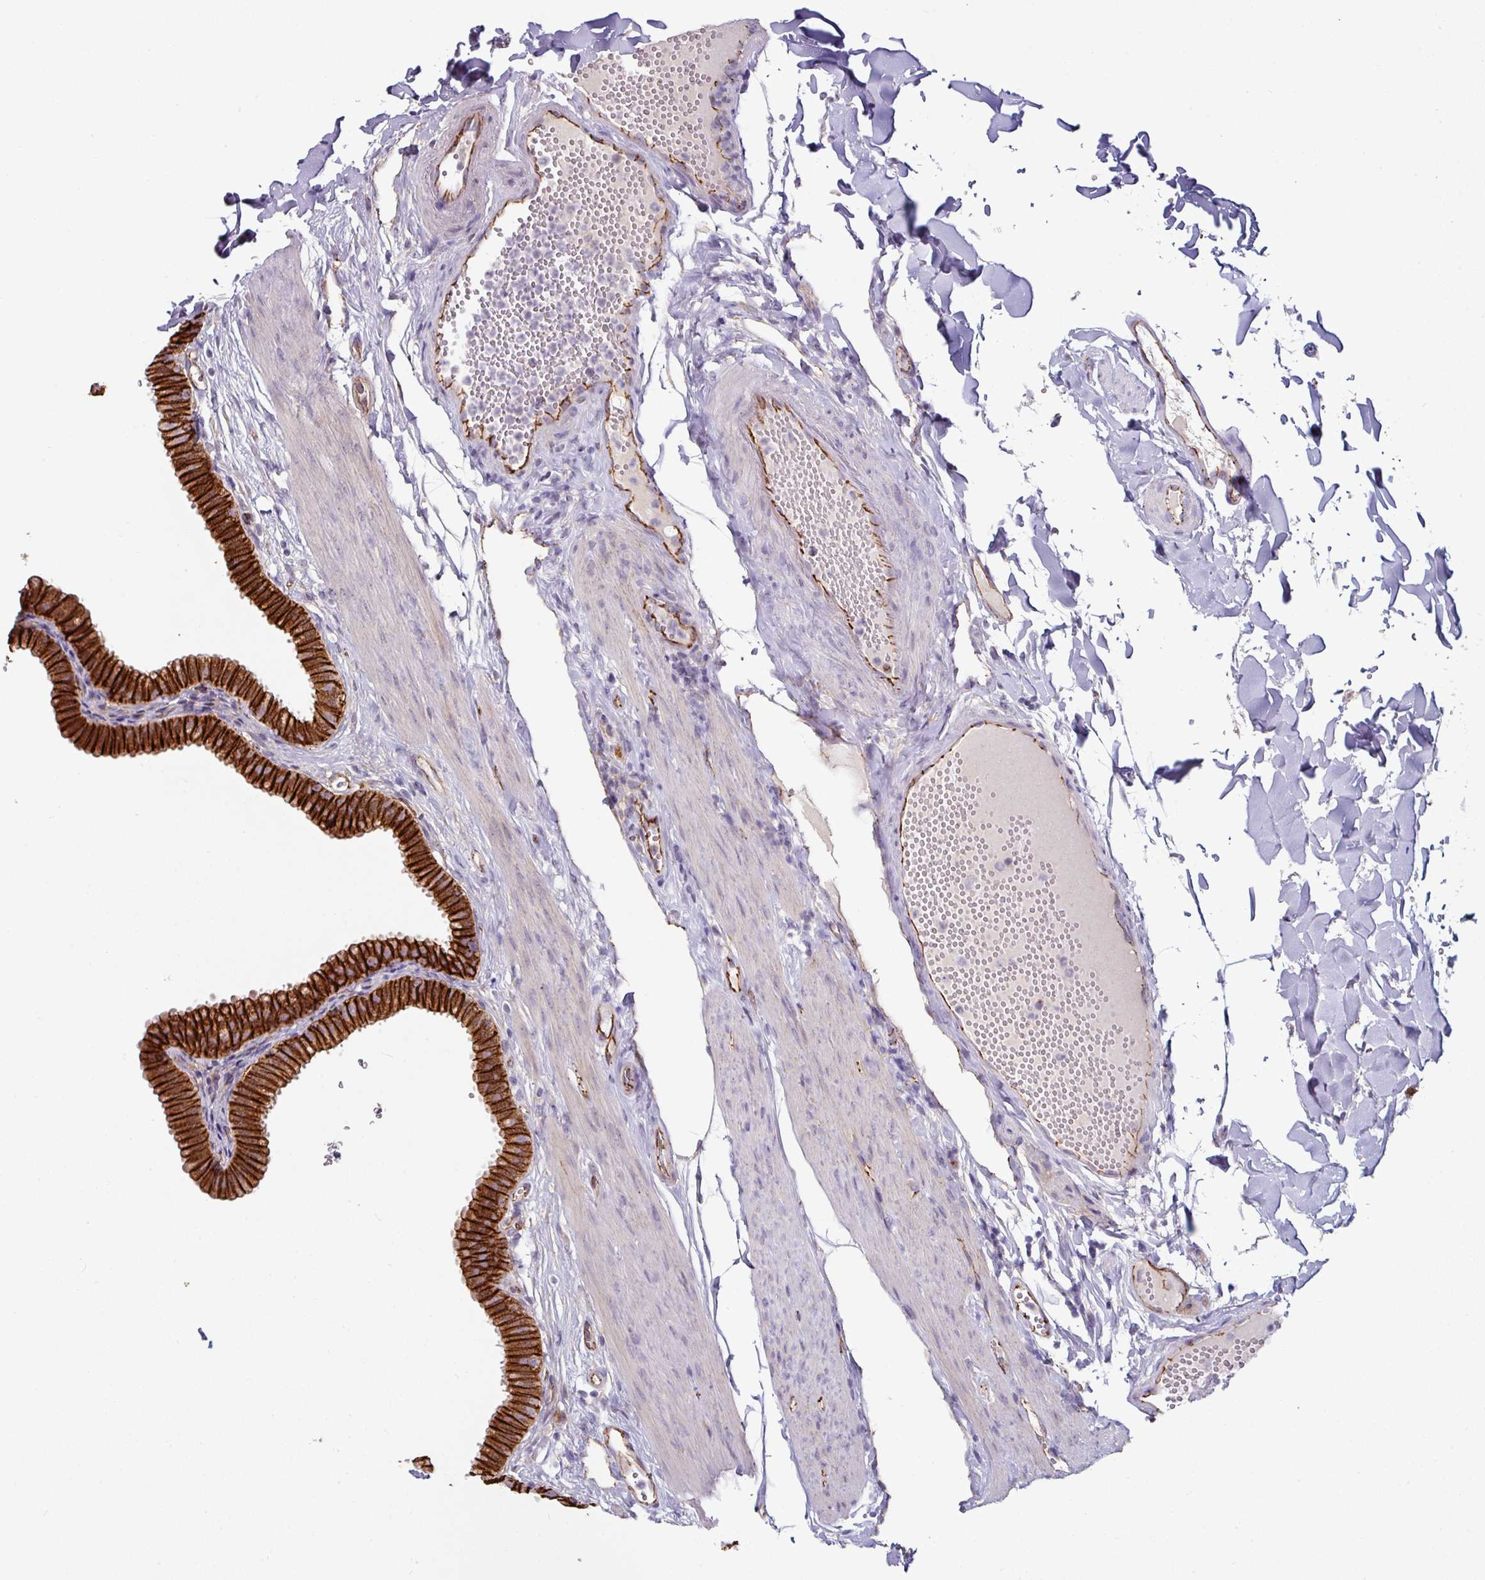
{"staining": {"intensity": "strong", "quantity": ">75%", "location": "cytoplasmic/membranous"}, "tissue": "gallbladder", "cell_type": "Glandular cells", "image_type": "normal", "snomed": [{"axis": "morphology", "description": "Normal tissue, NOS"}, {"axis": "topography", "description": "Gallbladder"}], "caption": "The image demonstrates immunohistochemical staining of normal gallbladder. There is strong cytoplasmic/membranous expression is identified in approximately >75% of glandular cells.", "gene": "JUP", "patient": {"sex": "female", "age": 61}}